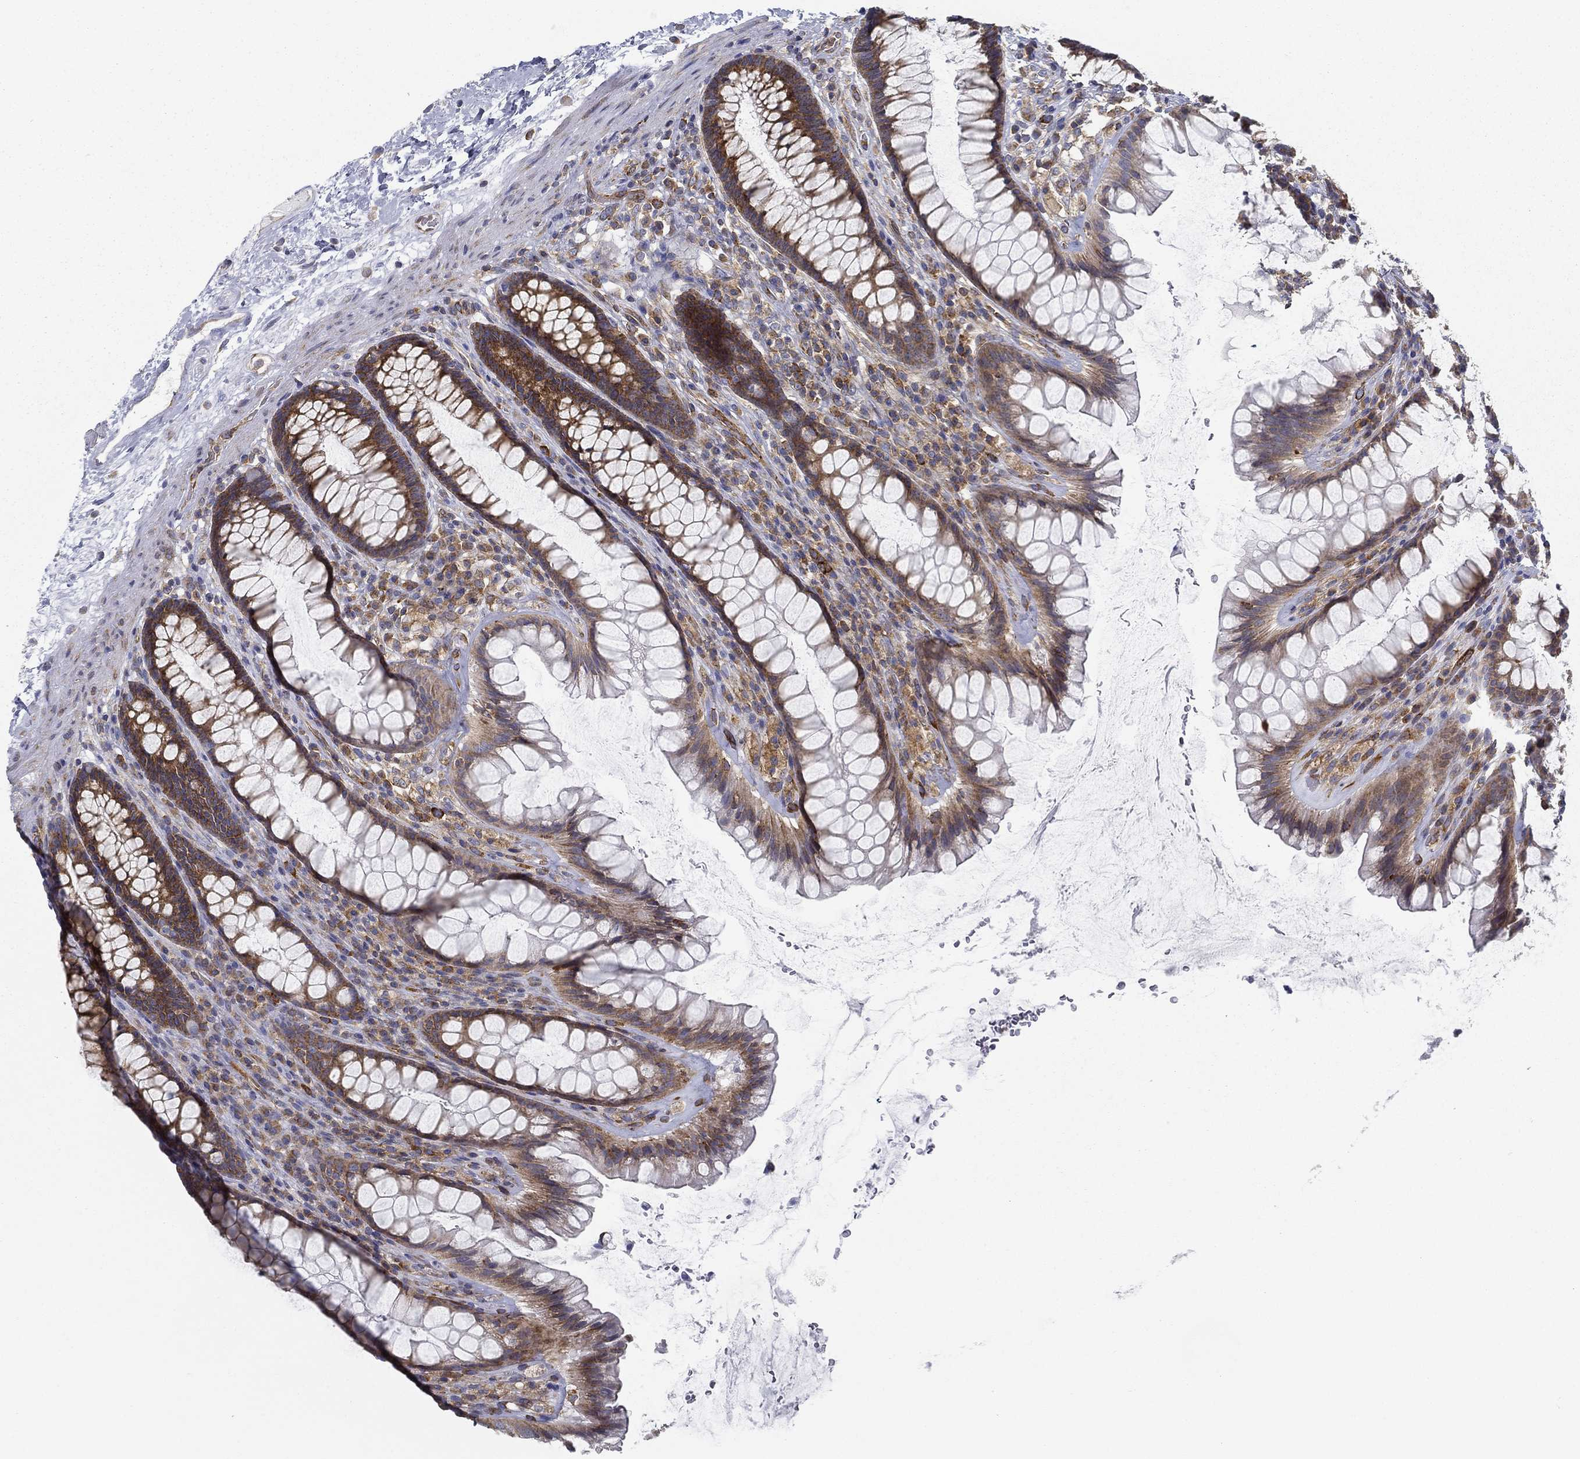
{"staining": {"intensity": "strong", "quantity": "25%-75%", "location": "cytoplasmic/membranous"}, "tissue": "rectum", "cell_type": "Glandular cells", "image_type": "normal", "snomed": [{"axis": "morphology", "description": "Normal tissue, NOS"}, {"axis": "topography", "description": "Rectum"}], "caption": "This is a histology image of IHC staining of normal rectum, which shows strong positivity in the cytoplasmic/membranous of glandular cells.", "gene": "FXR1", "patient": {"sex": "male", "age": 72}}